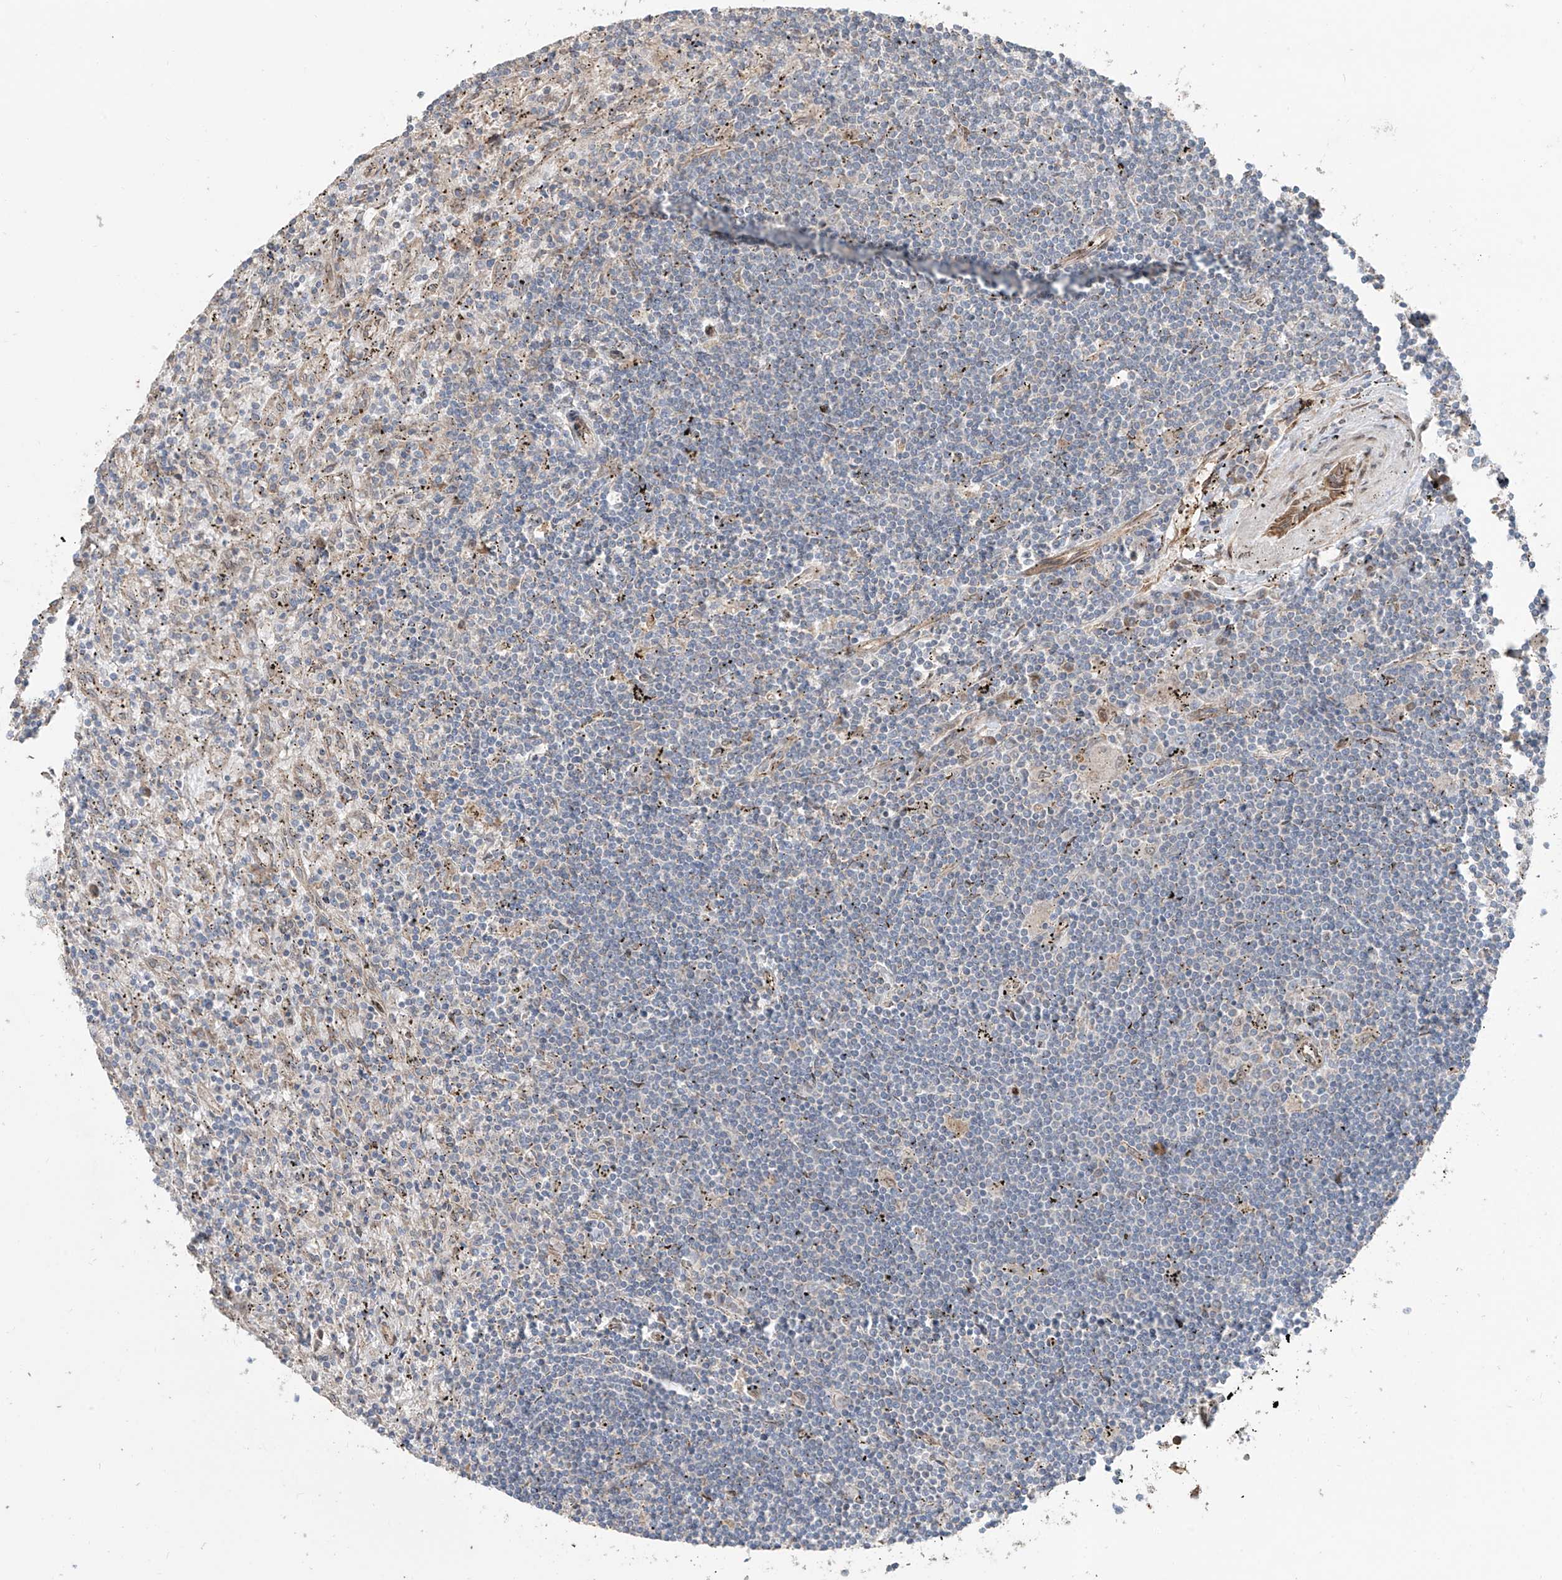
{"staining": {"intensity": "negative", "quantity": "none", "location": "none"}, "tissue": "lymphoma", "cell_type": "Tumor cells", "image_type": "cancer", "snomed": [{"axis": "morphology", "description": "Malignant lymphoma, non-Hodgkin's type, Low grade"}, {"axis": "topography", "description": "Spleen"}], "caption": "The image shows no significant staining in tumor cells of lymphoma. (Brightfield microscopy of DAB (3,3'-diaminobenzidine) immunohistochemistry at high magnification).", "gene": "ABTB1", "patient": {"sex": "male", "age": 76}}